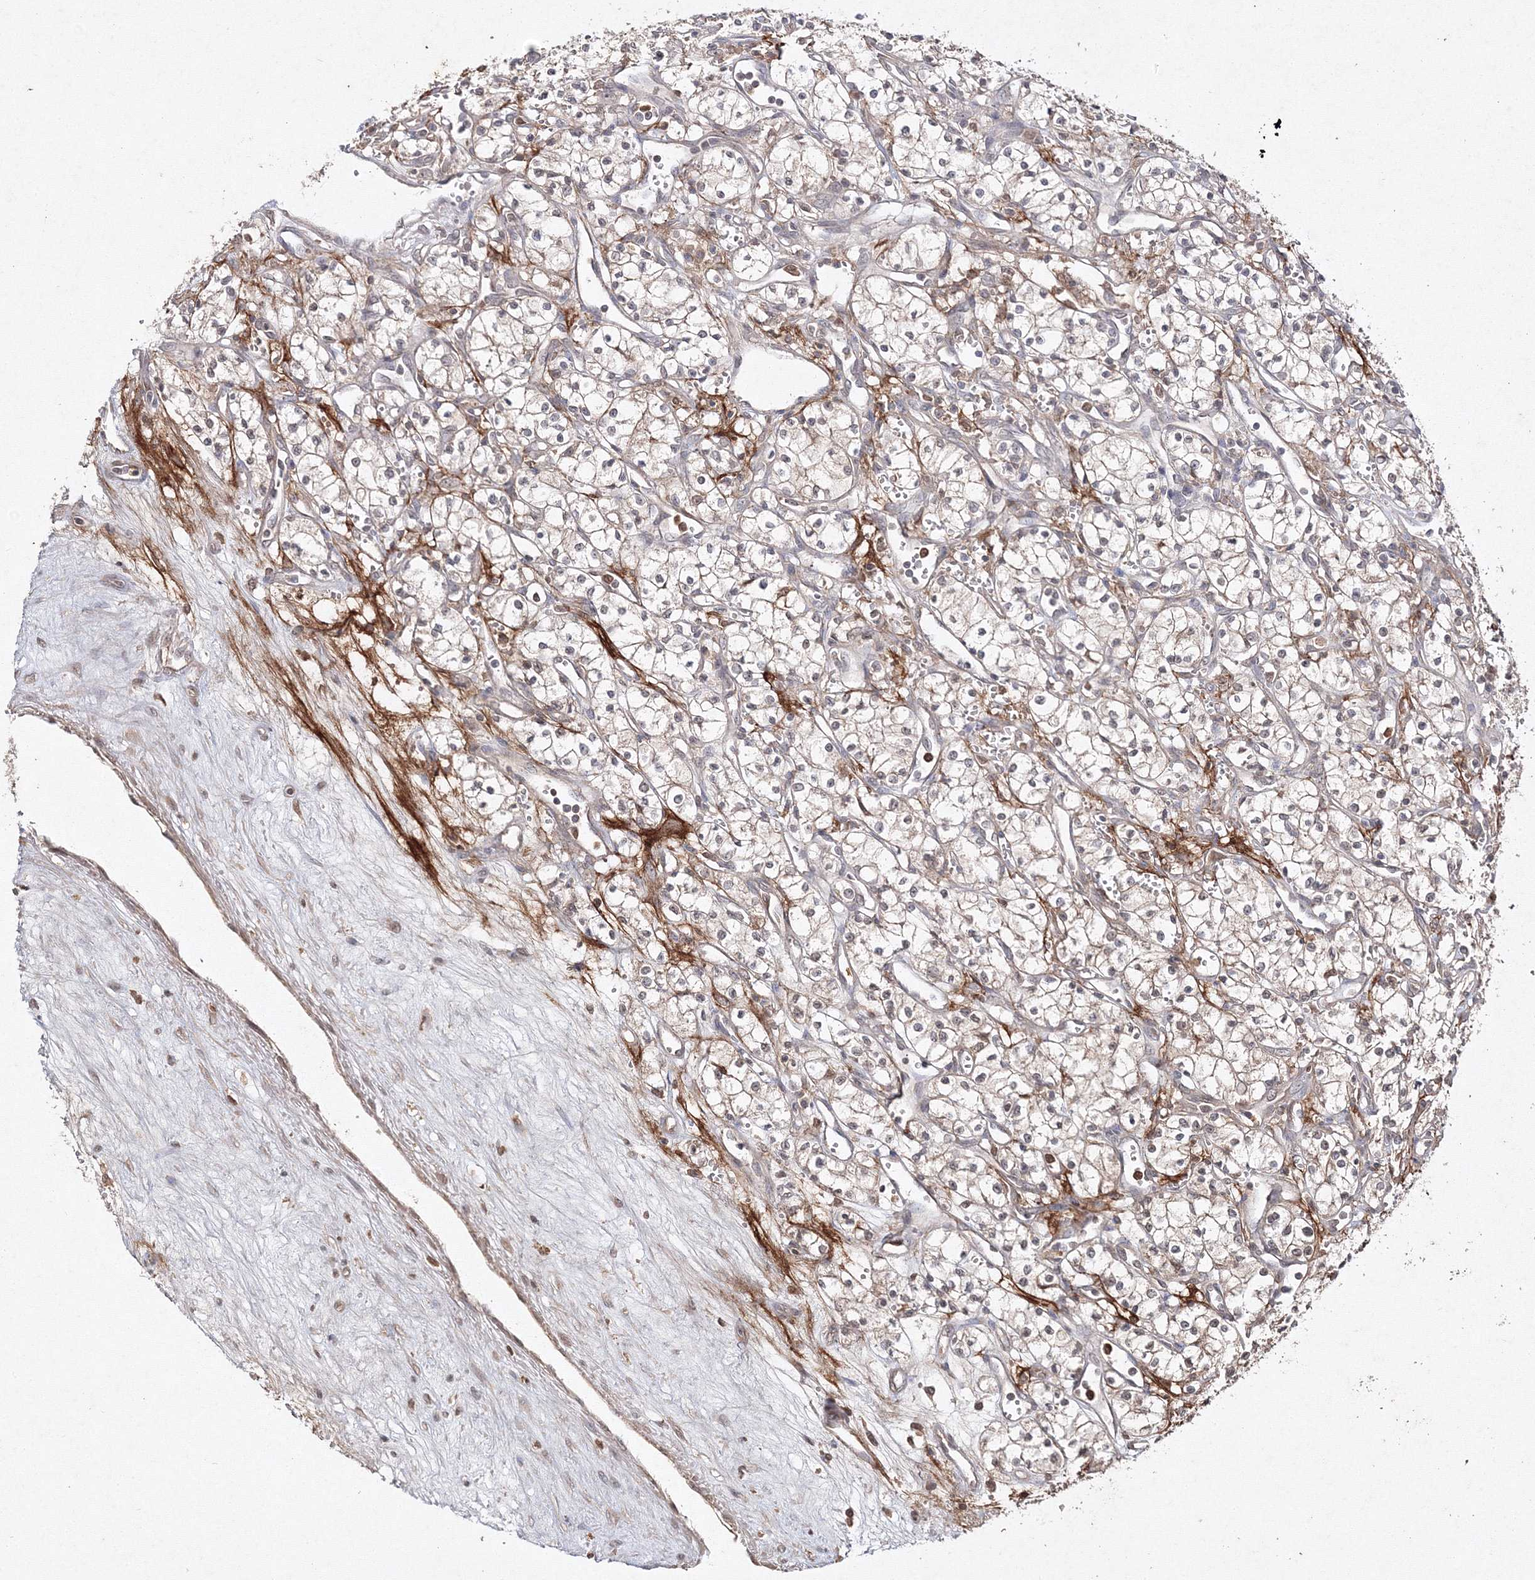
{"staining": {"intensity": "weak", "quantity": "25%-75%", "location": "cytoplasmic/membranous,nuclear"}, "tissue": "renal cancer", "cell_type": "Tumor cells", "image_type": "cancer", "snomed": [{"axis": "morphology", "description": "Adenocarcinoma, NOS"}, {"axis": "topography", "description": "Kidney"}], "caption": "Tumor cells display low levels of weak cytoplasmic/membranous and nuclear expression in approximately 25%-75% of cells in renal cancer (adenocarcinoma).", "gene": "S100A11", "patient": {"sex": "male", "age": 59}}